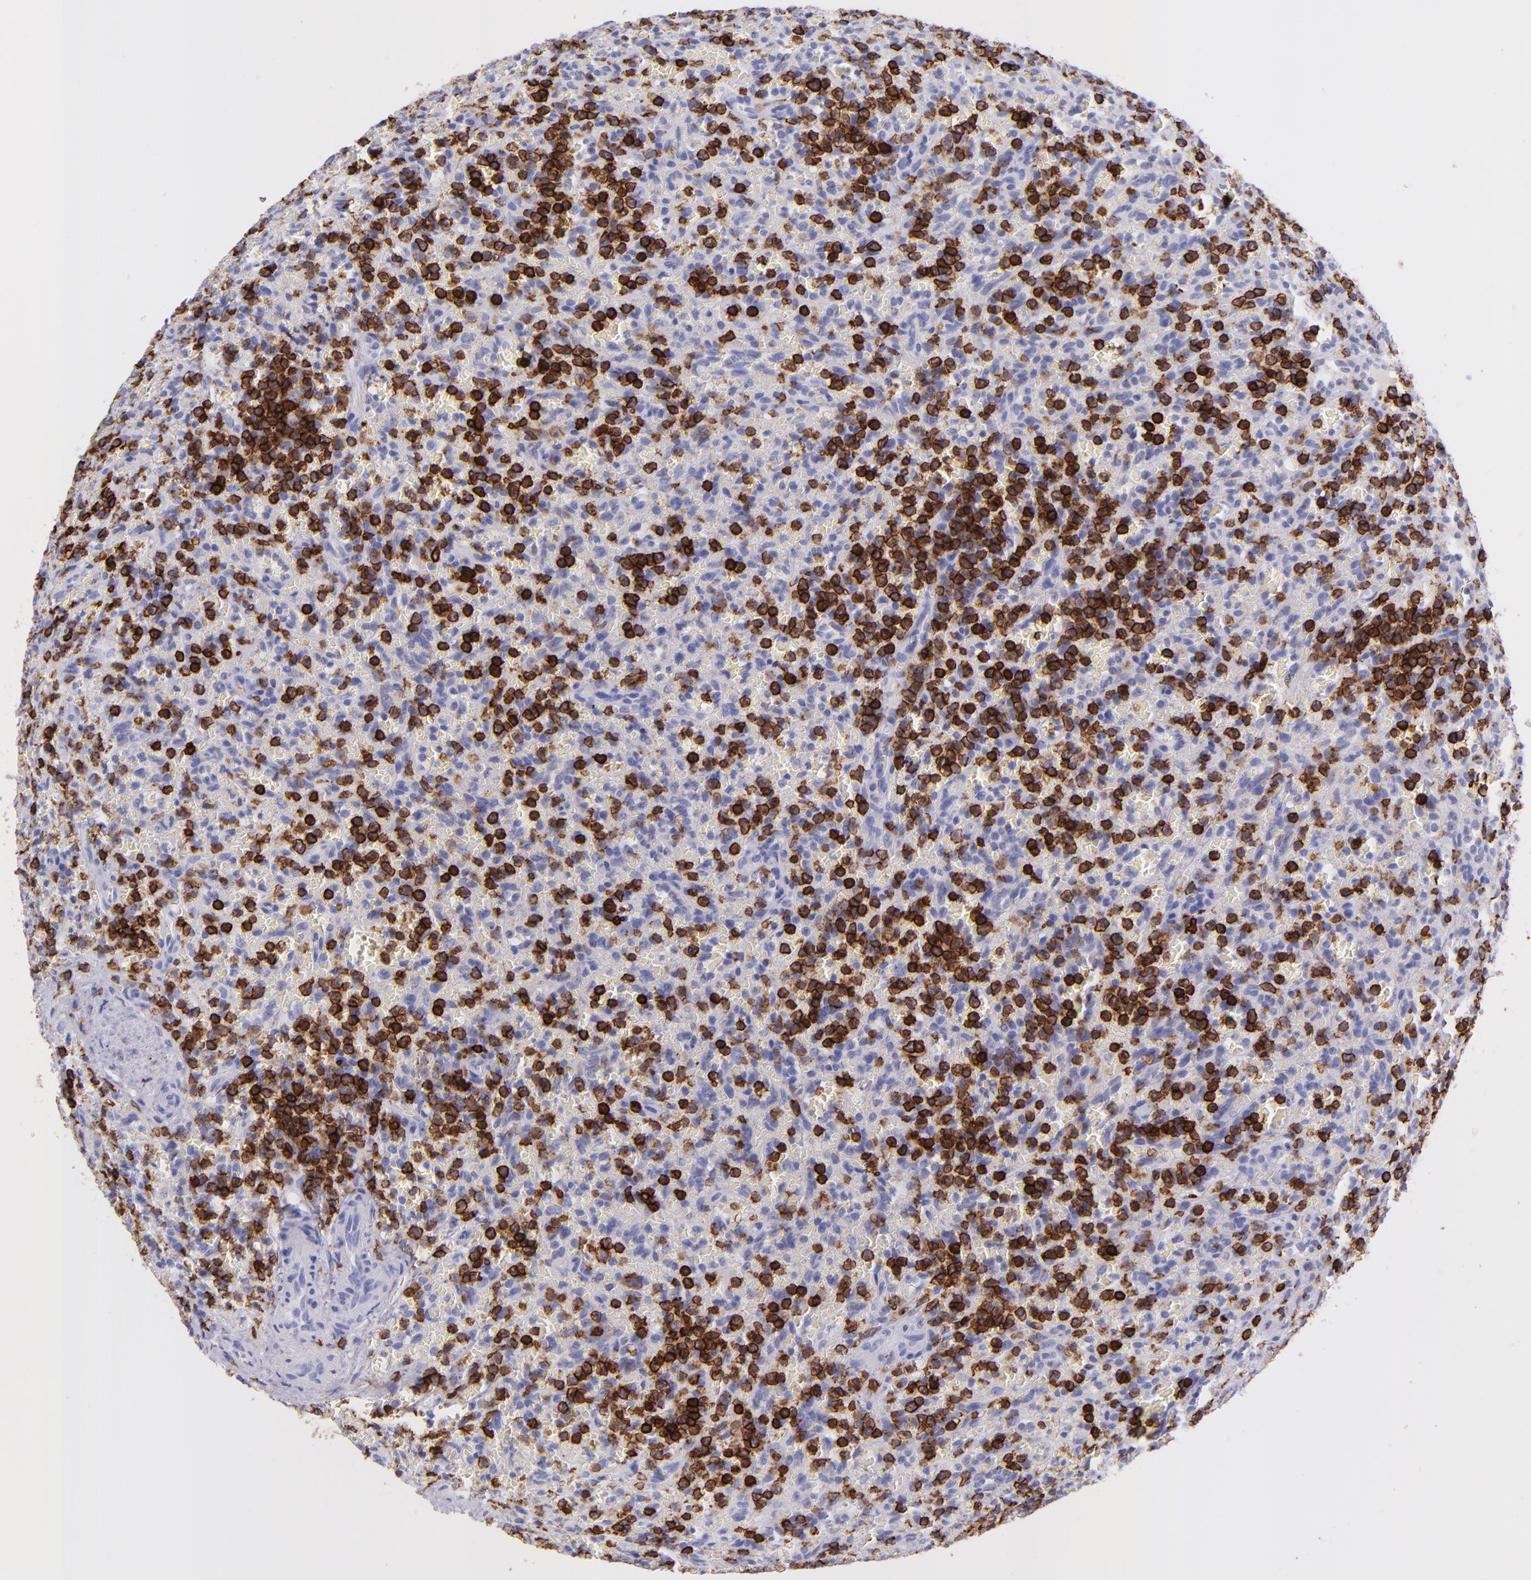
{"staining": {"intensity": "negative", "quantity": "none", "location": "none"}, "tissue": "lymphoma", "cell_type": "Tumor cells", "image_type": "cancer", "snomed": [{"axis": "morphology", "description": "Malignant lymphoma, non-Hodgkin's type, Low grade"}, {"axis": "topography", "description": "Spleen"}], "caption": "This is a photomicrograph of IHC staining of malignant lymphoma, non-Hodgkin's type (low-grade), which shows no expression in tumor cells. (Brightfield microscopy of DAB immunohistochemistry at high magnification).", "gene": "SPN", "patient": {"sex": "female", "age": 64}}